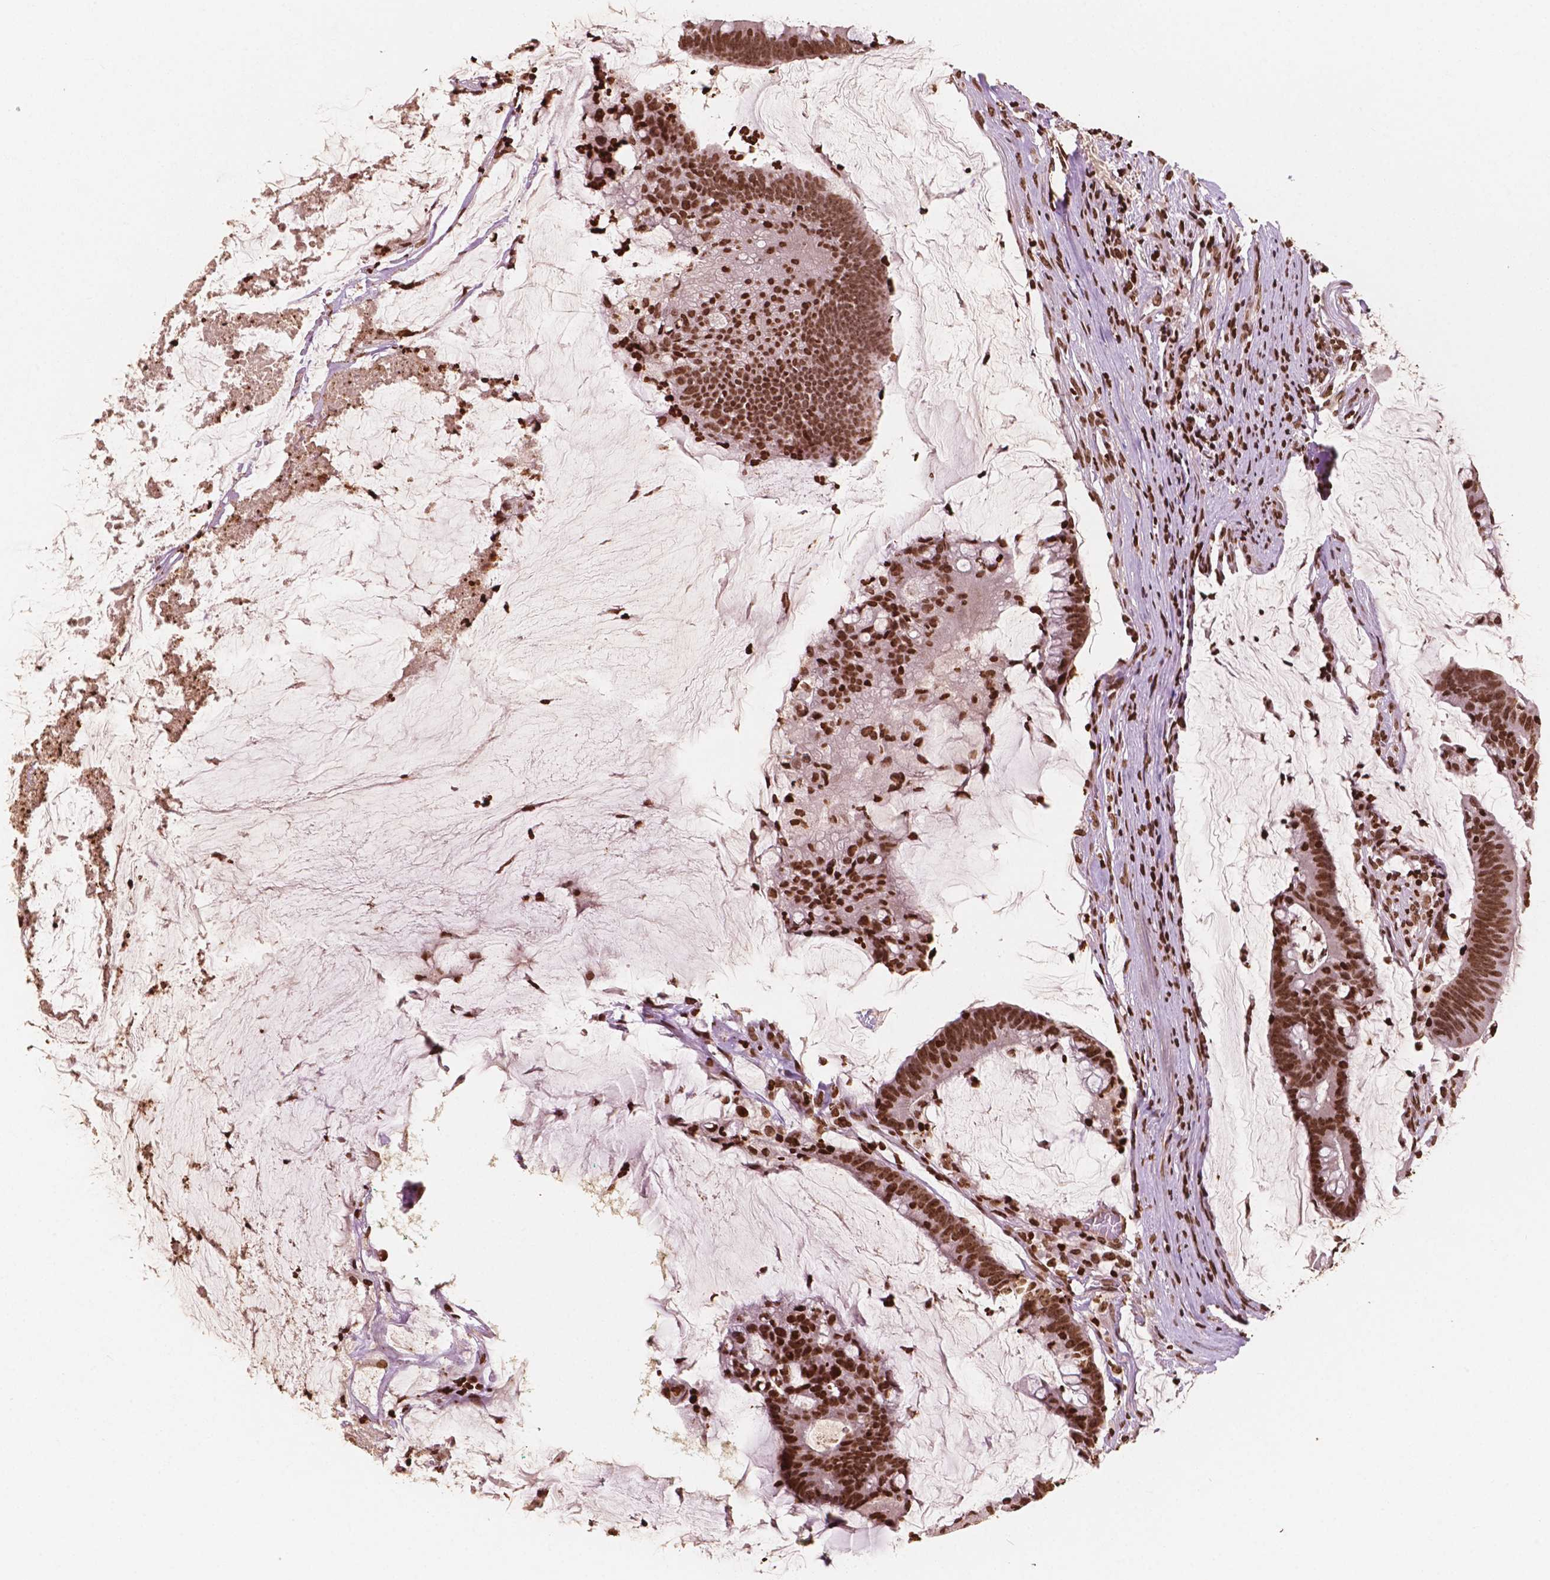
{"staining": {"intensity": "strong", "quantity": ">75%", "location": "nuclear"}, "tissue": "colorectal cancer", "cell_type": "Tumor cells", "image_type": "cancer", "snomed": [{"axis": "morphology", "description": "Adenocarcinoma, NOS"}, {"axis": "topography", "description": "Colon"}], "caption": "There is high levels of strong nuclear expression in tumor cells of adenocarcinoma (colorectal), as demonstrated by immunohistochemical staining (brown color).", "gene": "H3C7", "patient": {"sex": "male", "age": 62}}